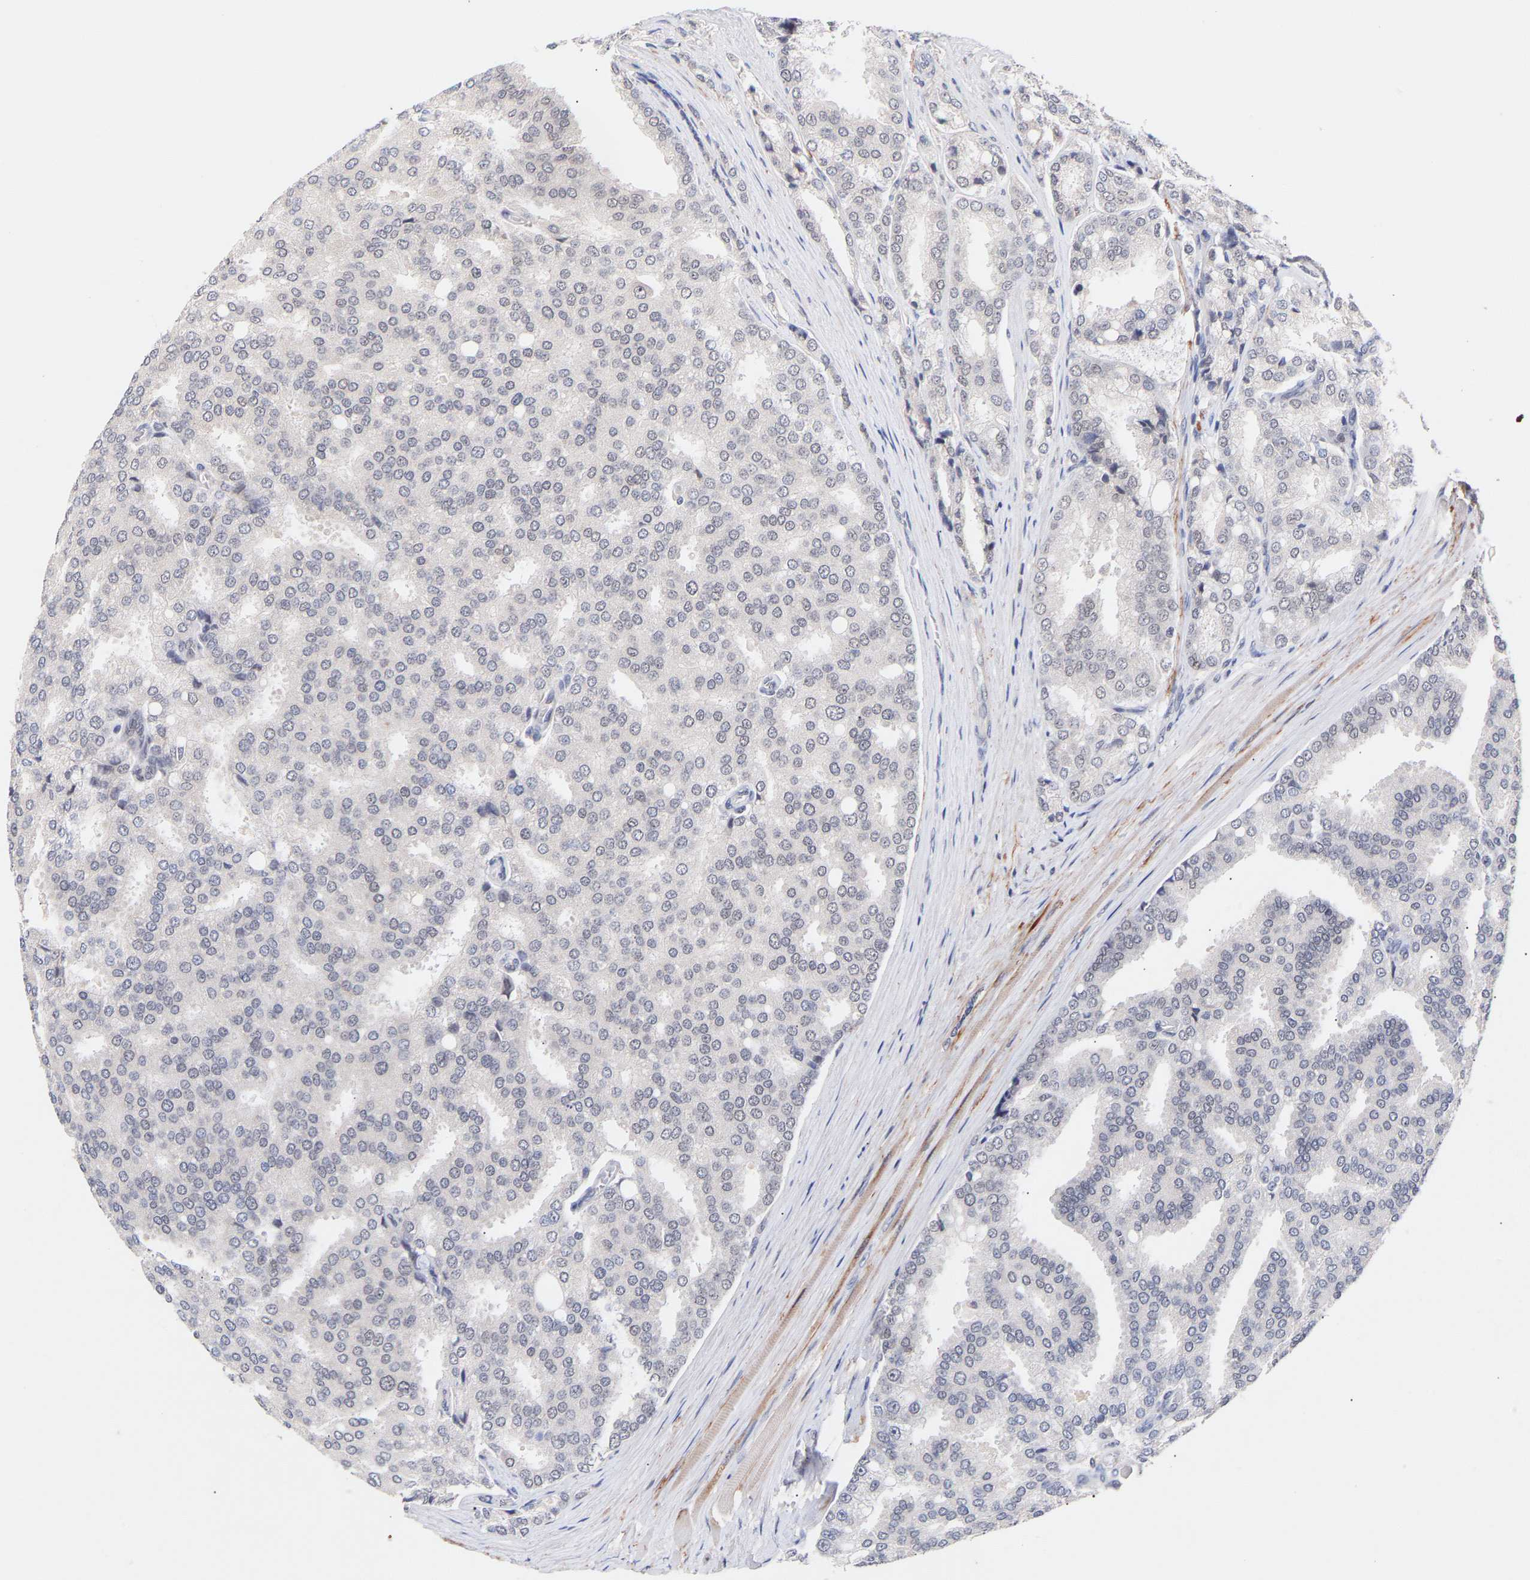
{"staining": {"intensity": "negative", "quantity": "none", "location": "none"}, "tissue": "prostate cancer", "cell_type": "Tumor cells", "image_type": "cancer", "snomed": [{"axis": "morphology", "description": "Adenocarcinoma, High grade"}, {"axis": "topography", "description": "Prostate"}], "caption": "Immunohistochemistry micrograph of human prostate cancer (adenocarcinoma (high-grade)) stained for a protein (brown), which demonstrates no expression in tumor cells.", "gene": "RBM15", "patient": {"sex": "male", "age": 50}}